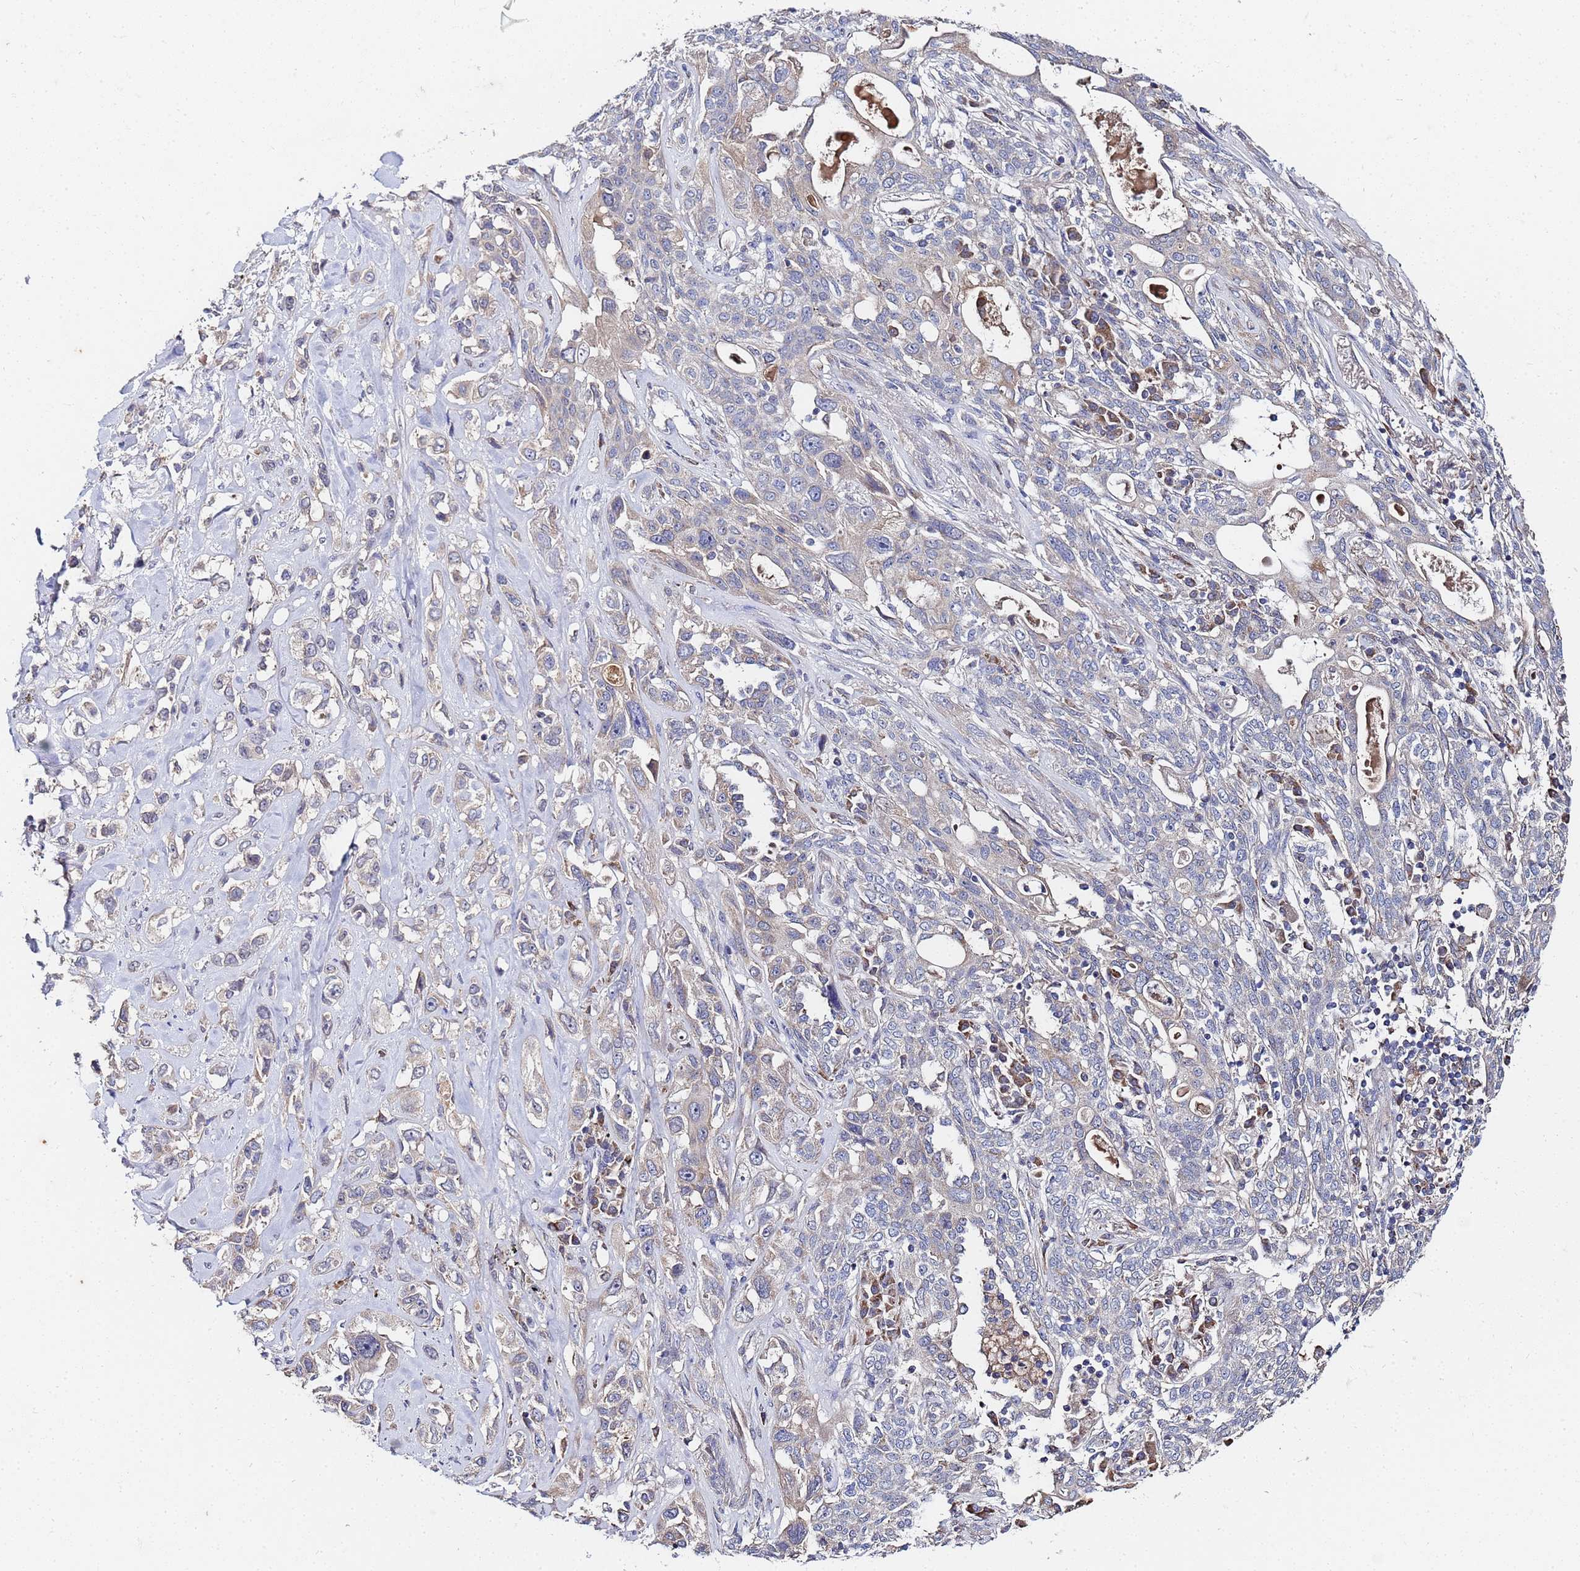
{"staining": {"intensity": "weak", "quantity": "<25%", "location": "cytoplasmic/membranous"}, "tissue": "lung cancer", "cell_type": "Tumor cells", "image_type": "cancer", "snomed": [{"axis": "morphology", "description": "Squamous cell carcinoma, NOS"}, {"axis": "topography", "description": "Lung"}], "caption": "The micrograph exhibits no staining of tumor cells in lung cancer.", "gene": "C5orf34", "patient": {"sex": "female", "age": 70}}